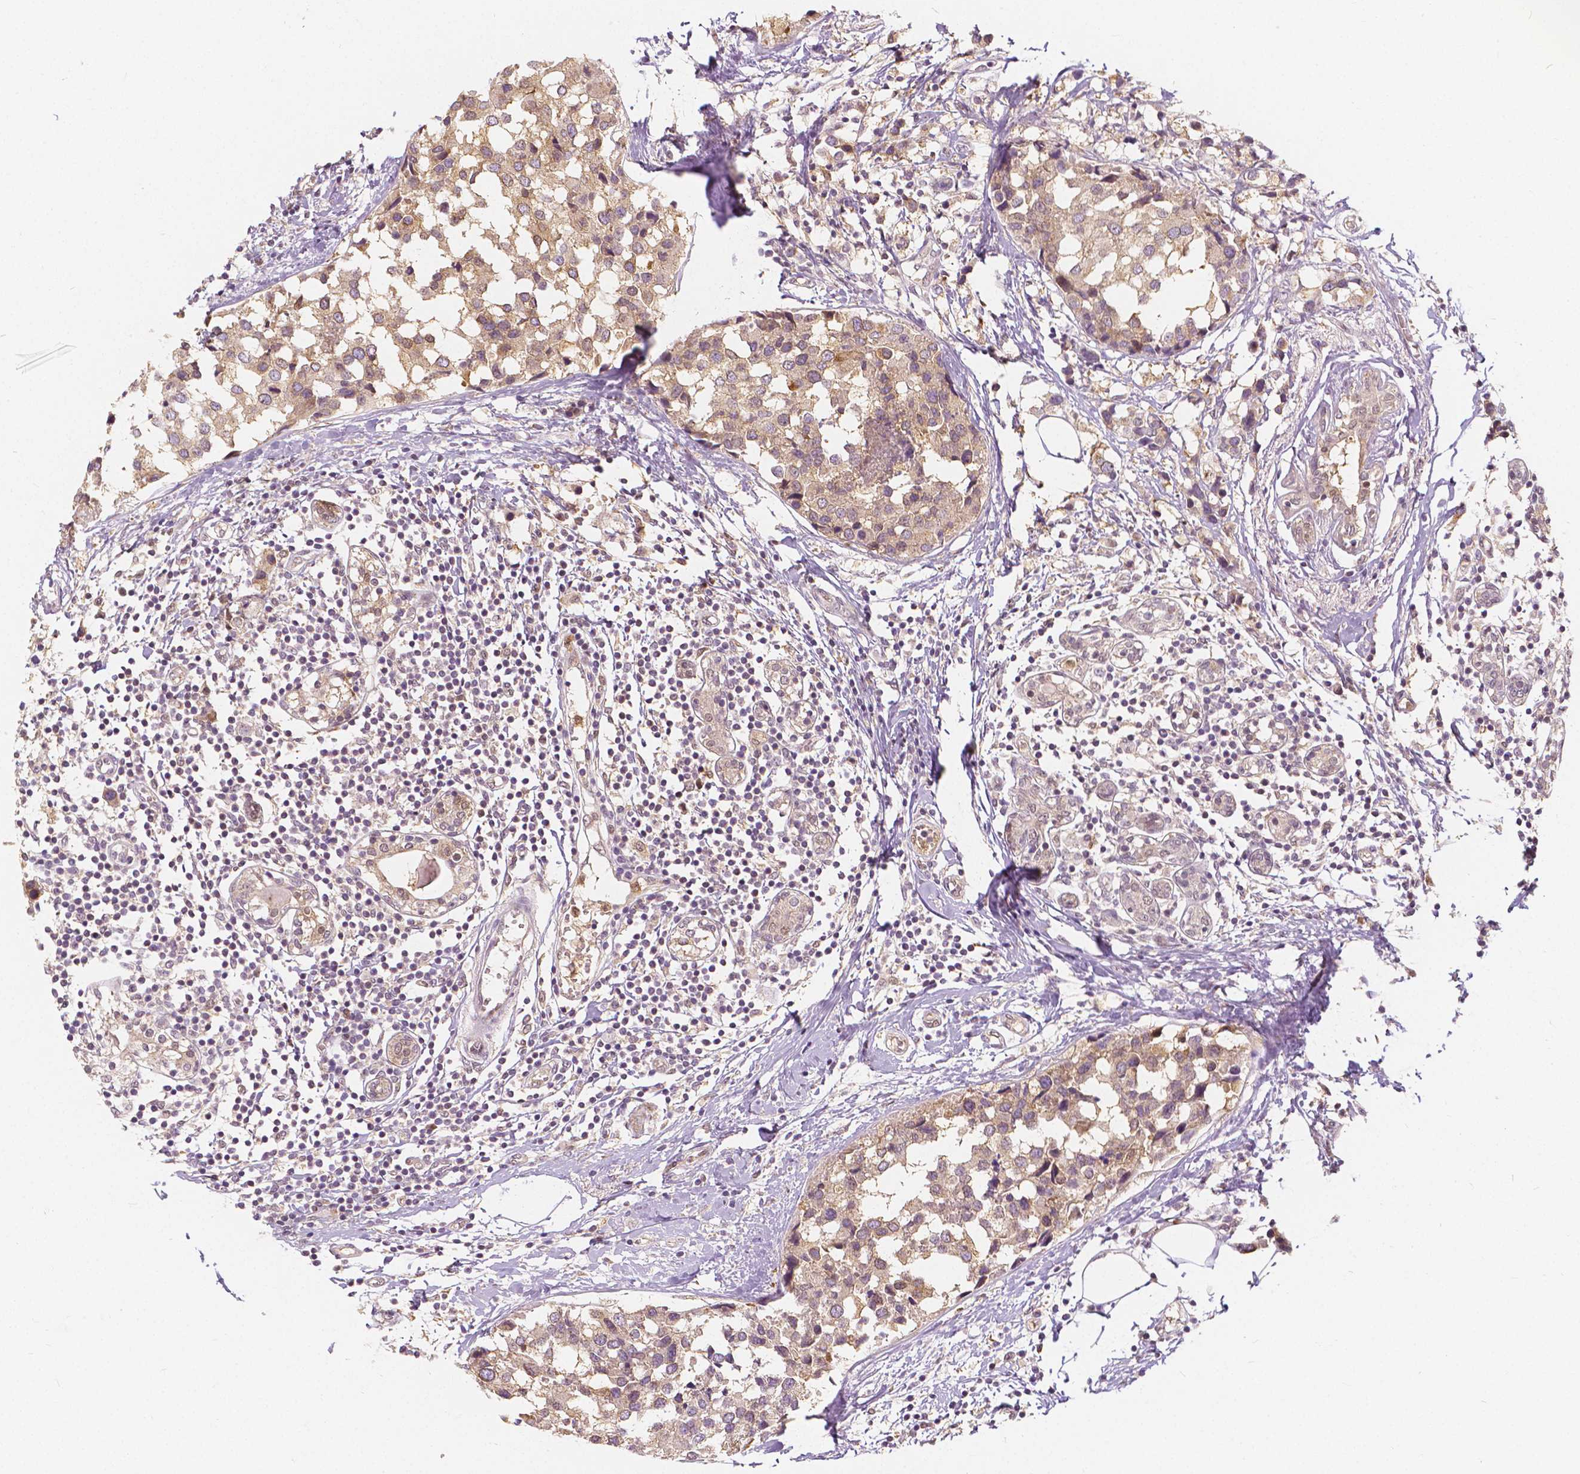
{"staining": {"intensity": "weak", "quantity": ">75%", "location": "cytoplasmic/membranous"}, "tissue": "breast cancer", "cell_type": "Tumor cells", "image_type": "cancer", "snomed": [{"axis": "morphology", "description": "Lobular carcinoma"}, {"axis": "topography", "description": "Breast"}], "caption": "High-power microscopy captured an immunohistochemistry (IHC) histopathology image of breast lobular carcinoma, revealing weak cytoplasmic/membranous expression in about >75% of tumor cells.", "gene": "NAPRT", "patient": {"sex": "female", "age": 59}}